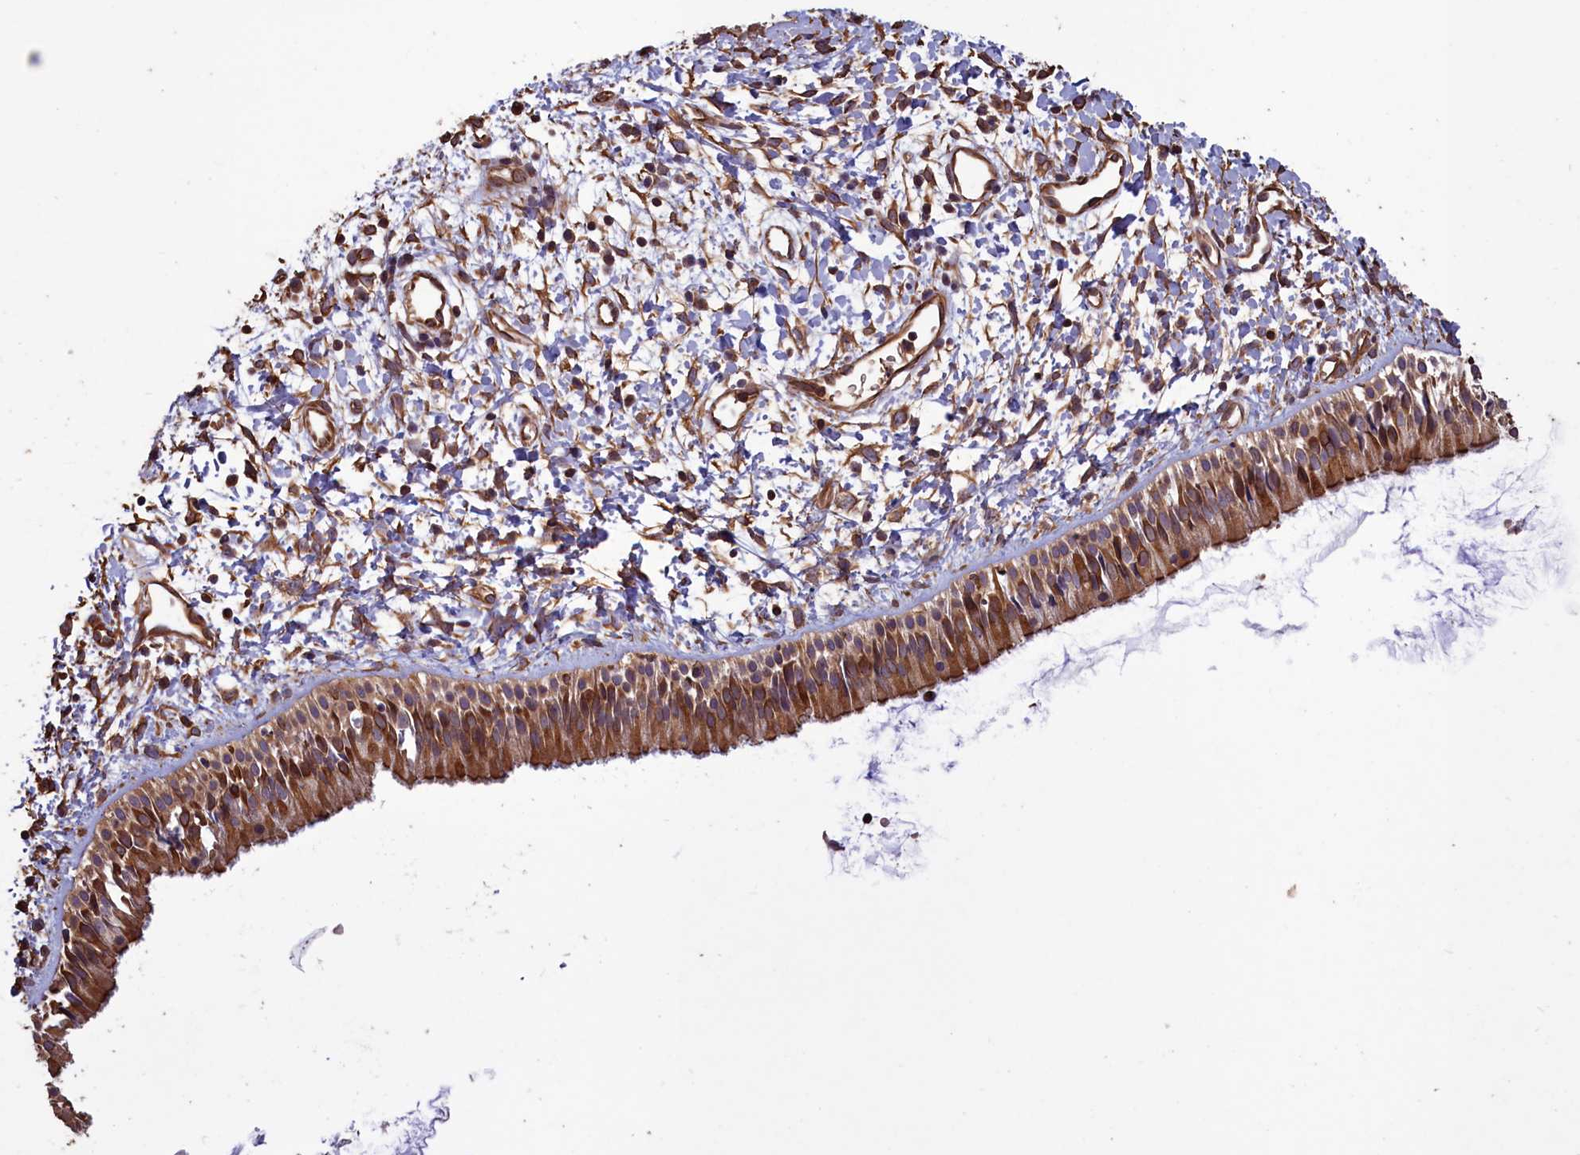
{"staining": {"intensity": "moderate", "quantity": ">75%", "location": "cytoplasmic/membranous"}, "tissue": "nasopharynx", "cell_type": "Respiratory epithelial cells", "image_type": "normal", "snomed": [{"axis": "morphology", "description": "Normal tissue, NOS"}, {"axis": "topography", "description": "Nasopharynx"}], "caption": "Immunohistochemical staining of normal nasopharynx reveals >75% levels of moderate cytoplasmic/membranous protein staining in approximately >75% of respiratory epithelial cells. The staining was performed using DAB (3,3'-diaminobenzidine), with brown indicating positive protein expression. Nuclei are stained blue with hematoxylin.", "gene": "DAPK3", "patient": {"sex": "male", "age": 22}}